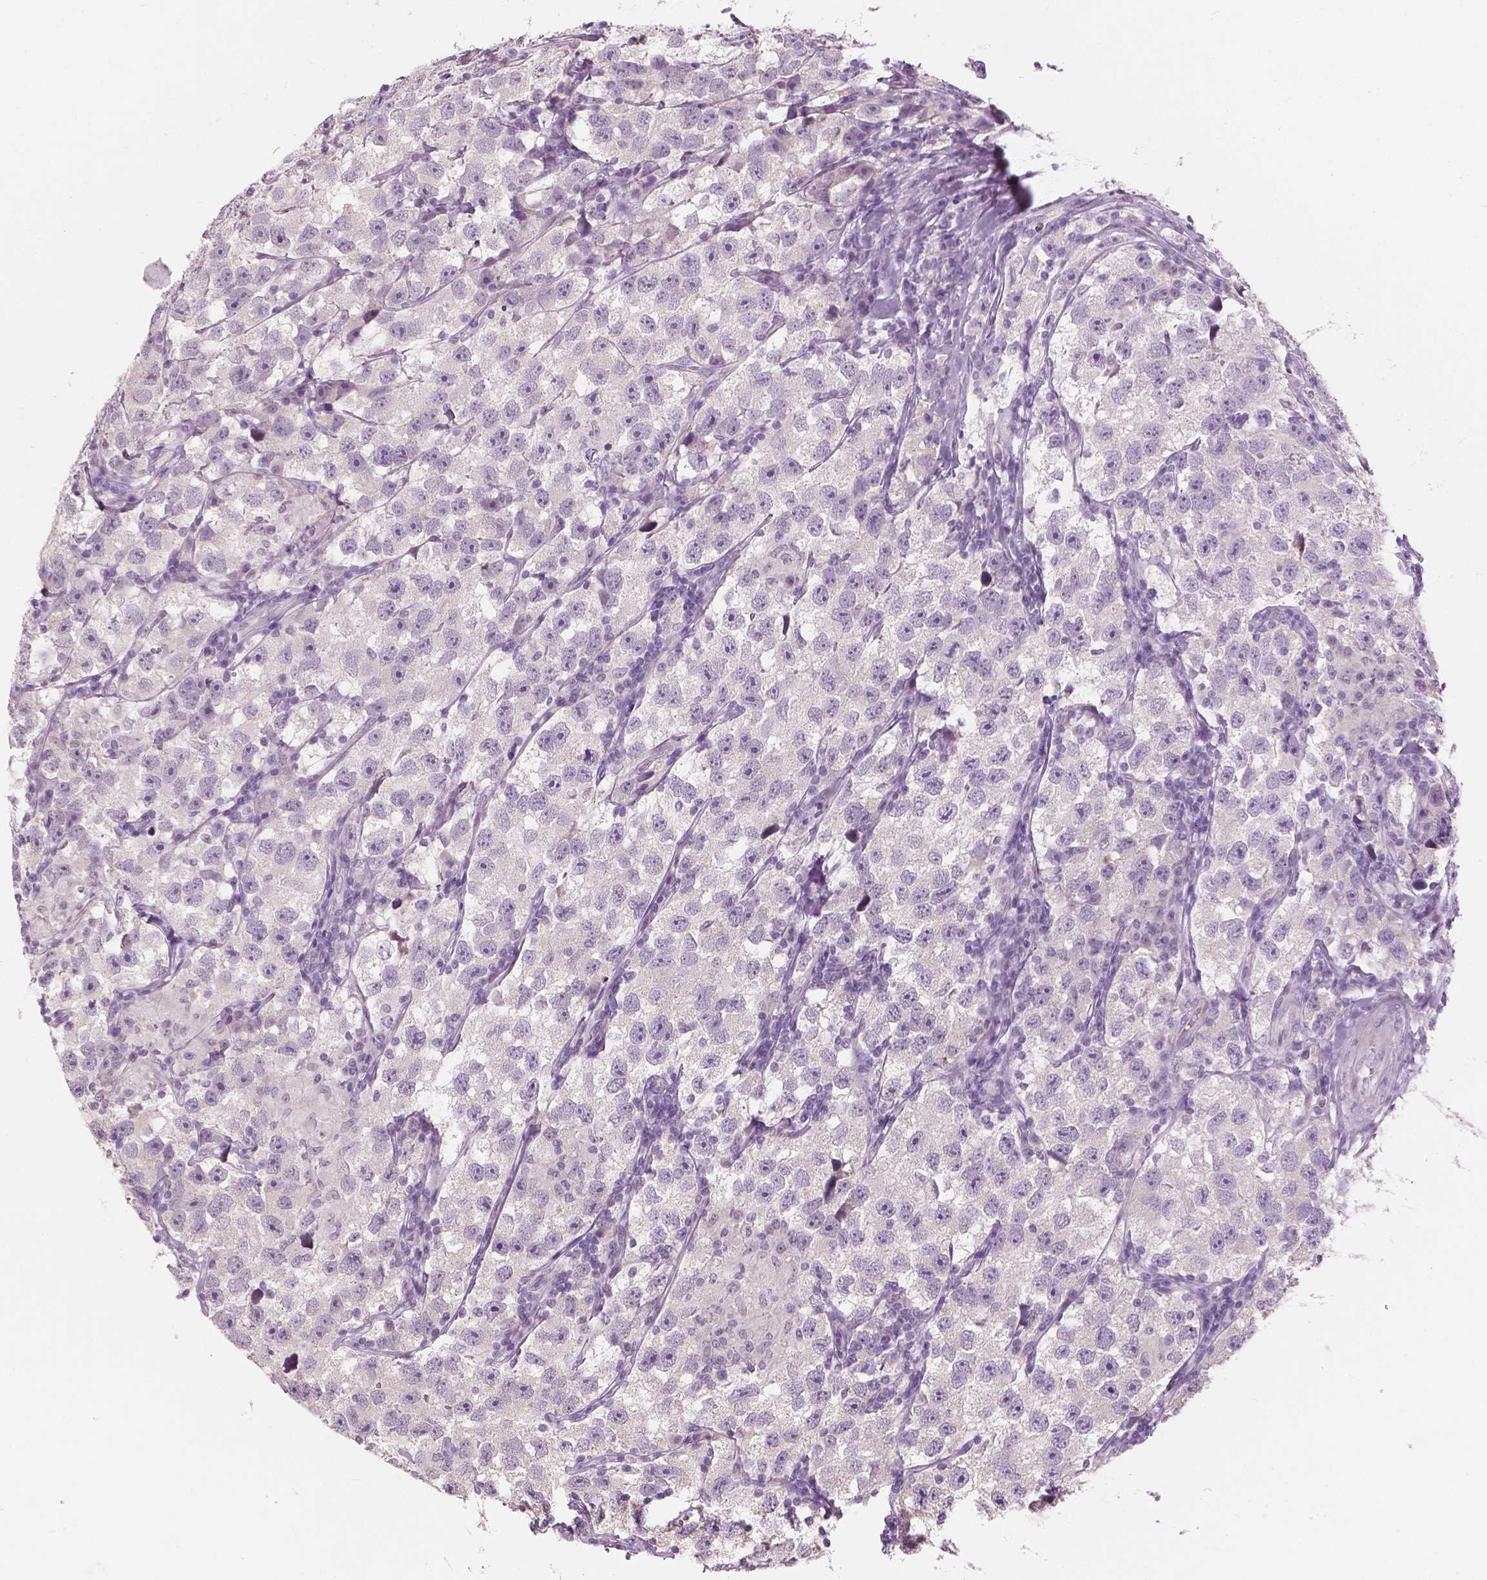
{"staining": {"intensity": "negative", "quantity": "none", "location": "none"}, "tissue": "testis cancer", "cell_type": "Tumor cells", "image_type": "cancer", "snomed": [{"axis": "morphology", "description": "Seminoma, NOS"}, {"axis": "topography", "description": "Testis"}], "caption": "Image shows no significant protein staining in tumor cells of testis cancer.", "gene": "CFAP126", "patient": {"sex": "male", "age": 26}}